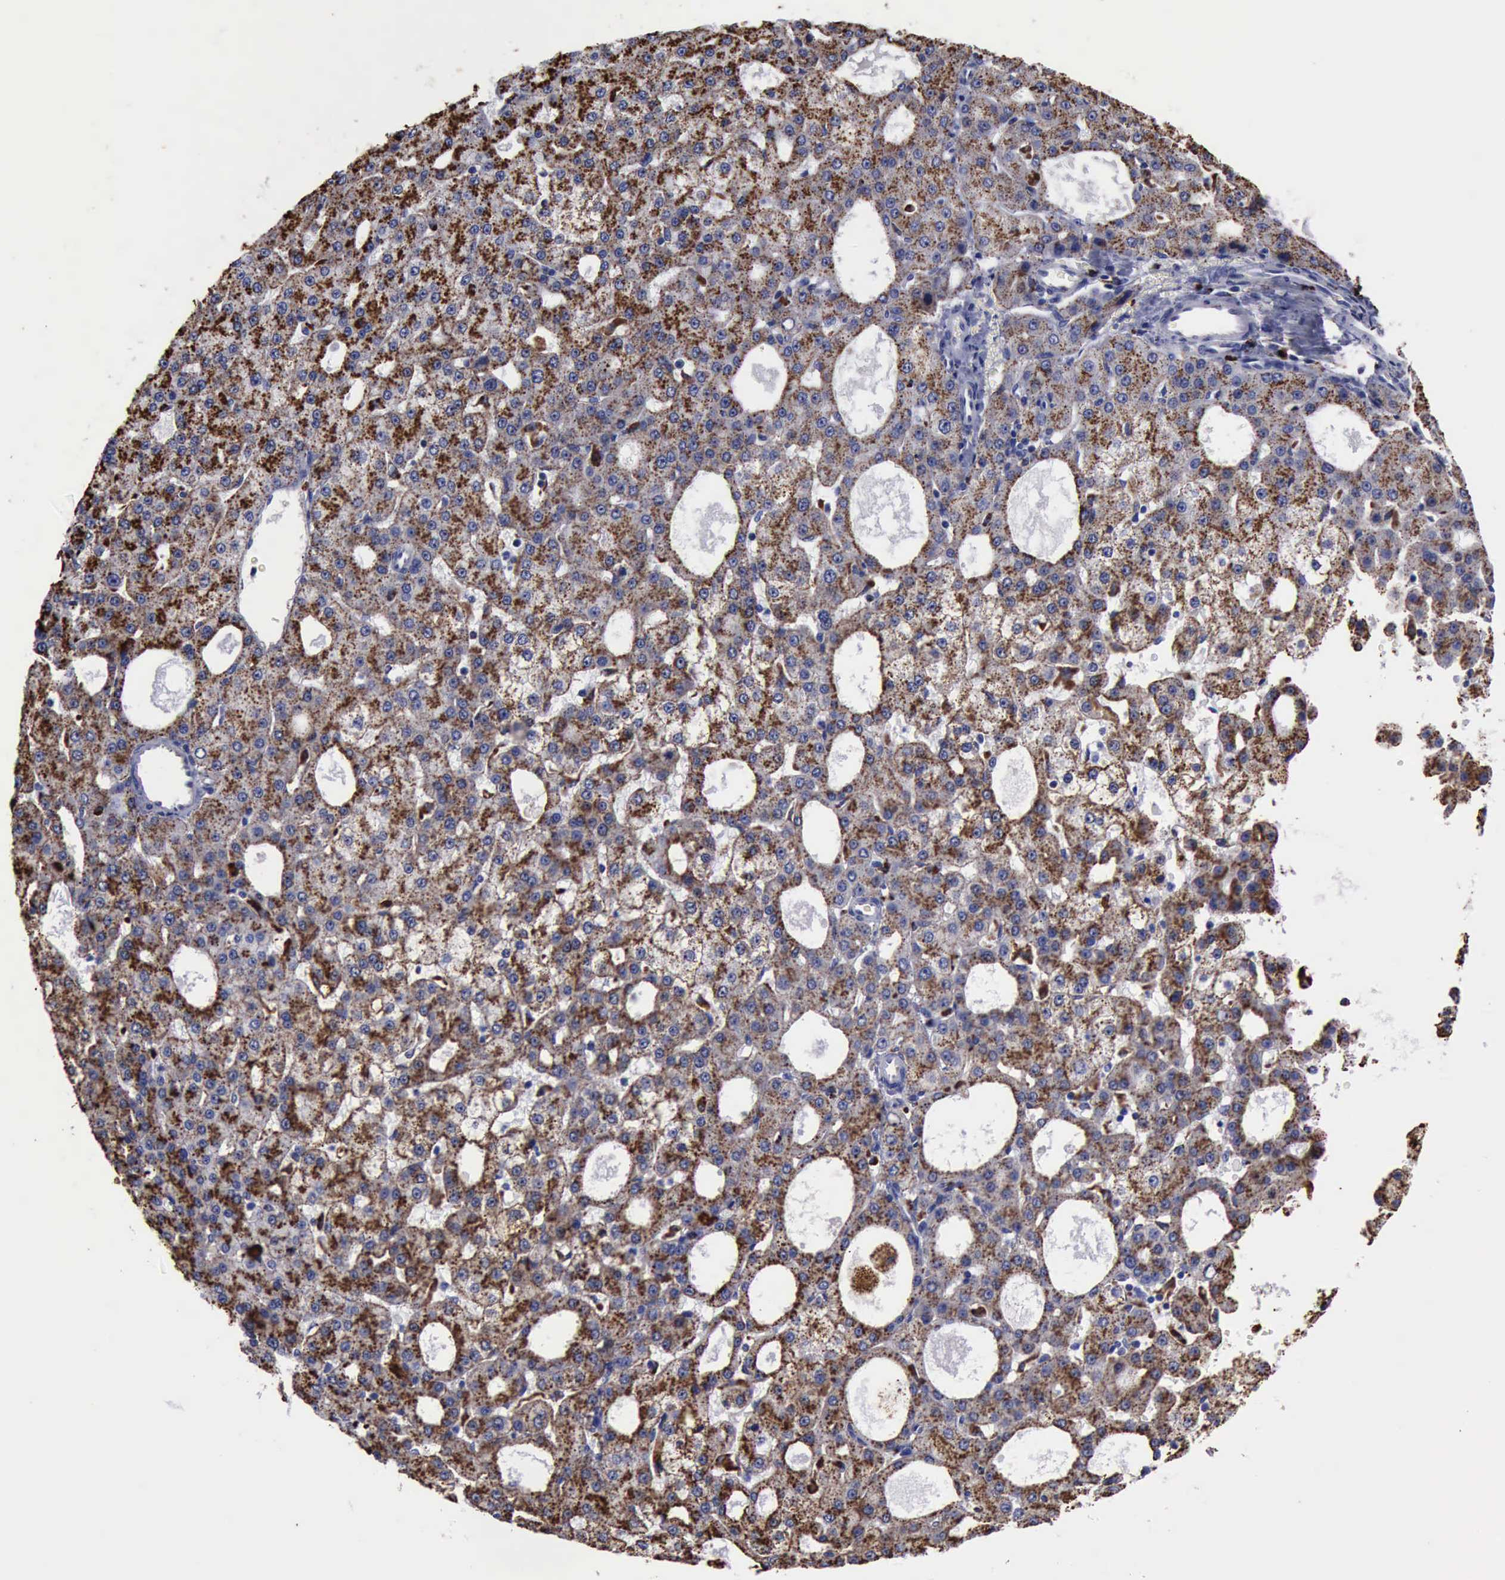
{"staining": {"intensity": "moderate", "quantity": ">75%", "location": "cytoplasmic/membranous"}, "tissue": "liver cancer", "cell_type": "Tumor cells", "image_type": "cancer", "snomed": [{"axis": "morphology", "description": "Carcinoma, Hepatocellular, NOS"}, {"axis": "topography", "description": "Liver"}], "caption": "Human liver cancer (hepatocellular carcinoma) stained with a protein marker shows moderate staining in tumor cells.", "gene": "CTSD", "patient": {"sex": "male", "age": 47}}